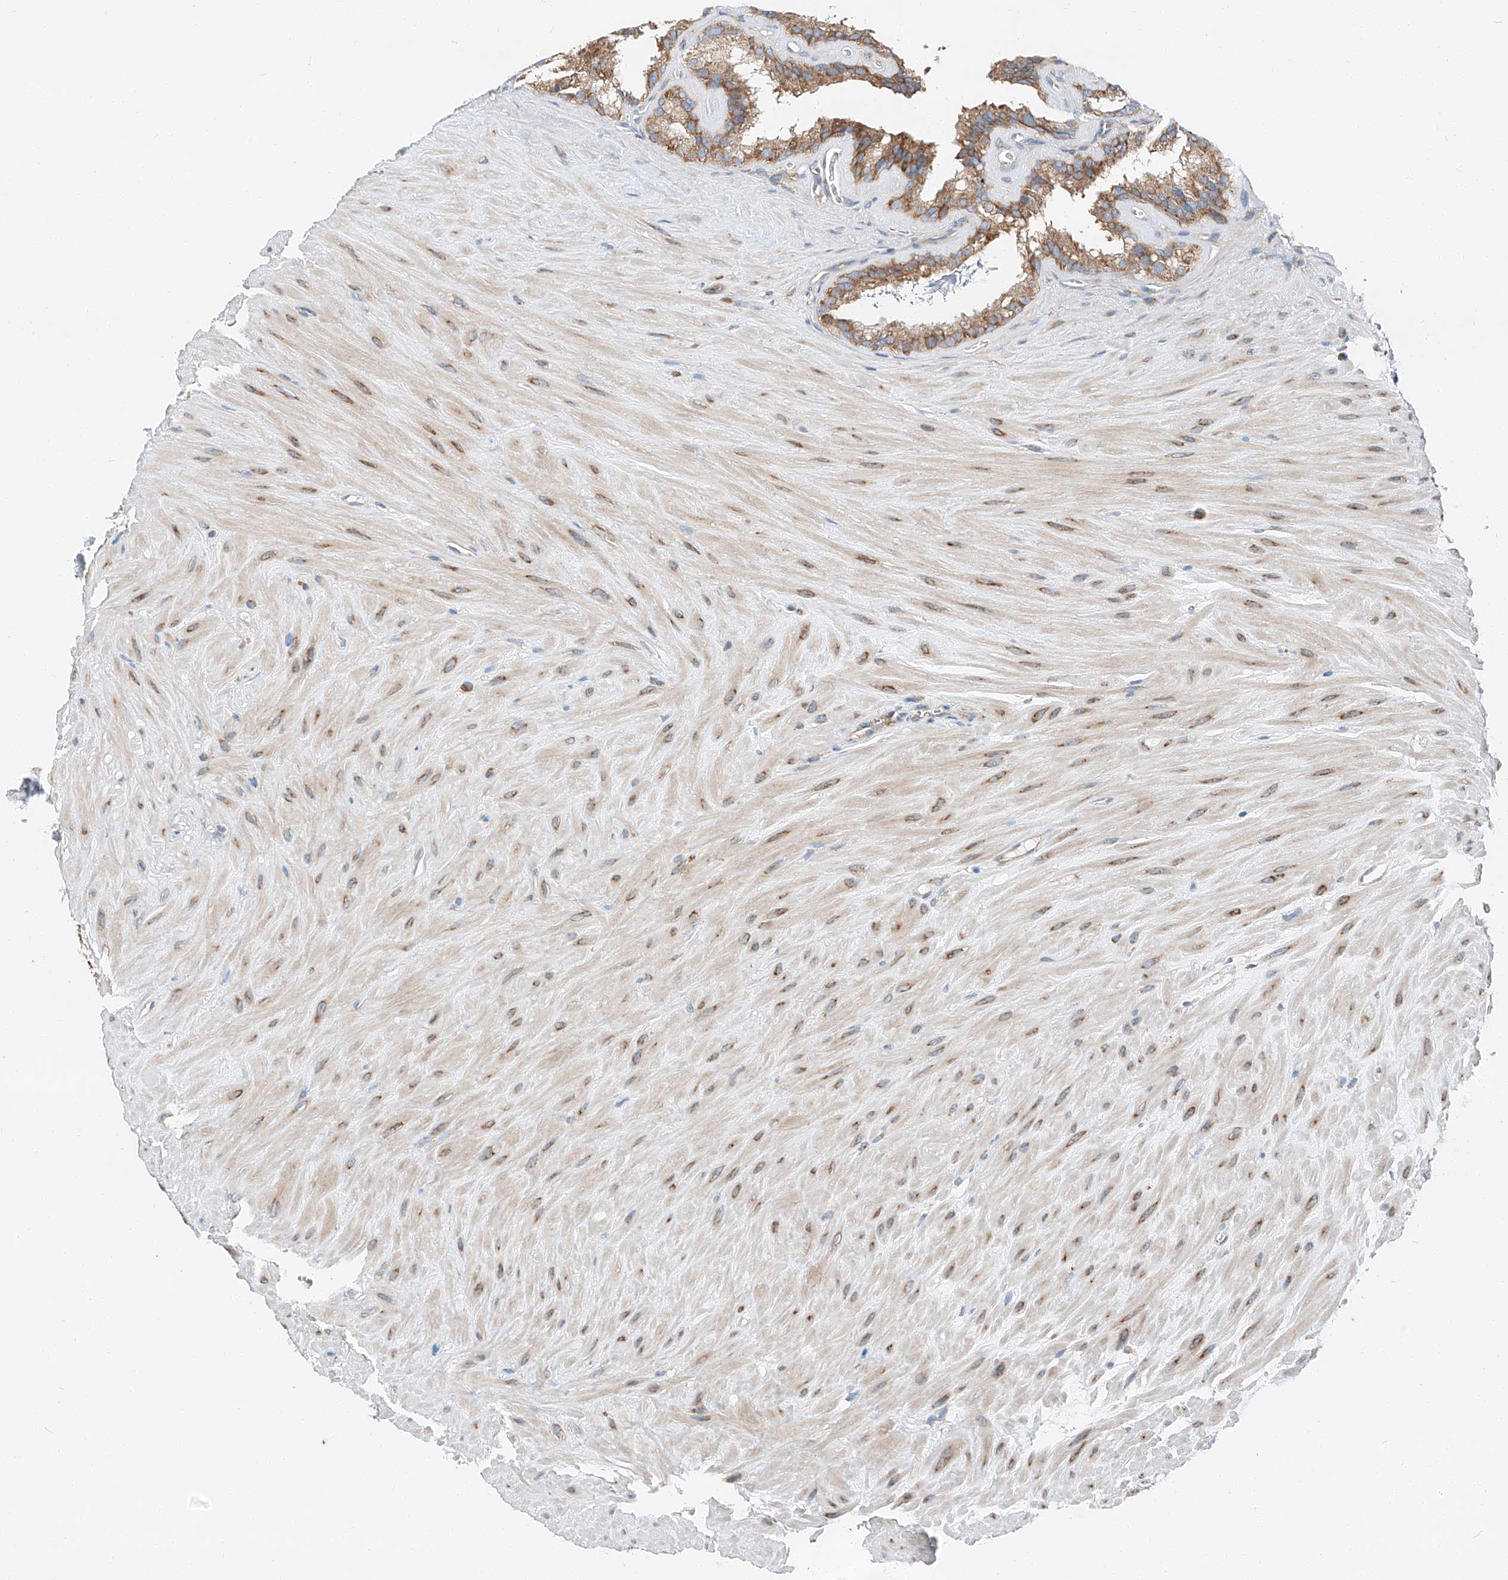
{"staining": {"intensity": "strong", "quantity": ">75%", "location": "cytoplasmic/membranous"}, "tissue": "seminal vesicle", "cell_type": "Glandular cells", "image_type": "normal", "snomed": [{"axis": "morphology", "description": "Normal tissue, NOS"}, {"axis": "topography", "description": "Prostate"}, {"axis": "topography", "description": "Seminal veicle"}], "caption": "Immunohistochemistry (IHC) of unremarkable human seminal vesicle displays high levels of strong cytoplasmic/membranous staining in approximately >75% of glandular cells.", "gene": "ZC3H15", "patient": {"sex": "male", "age": 59}}